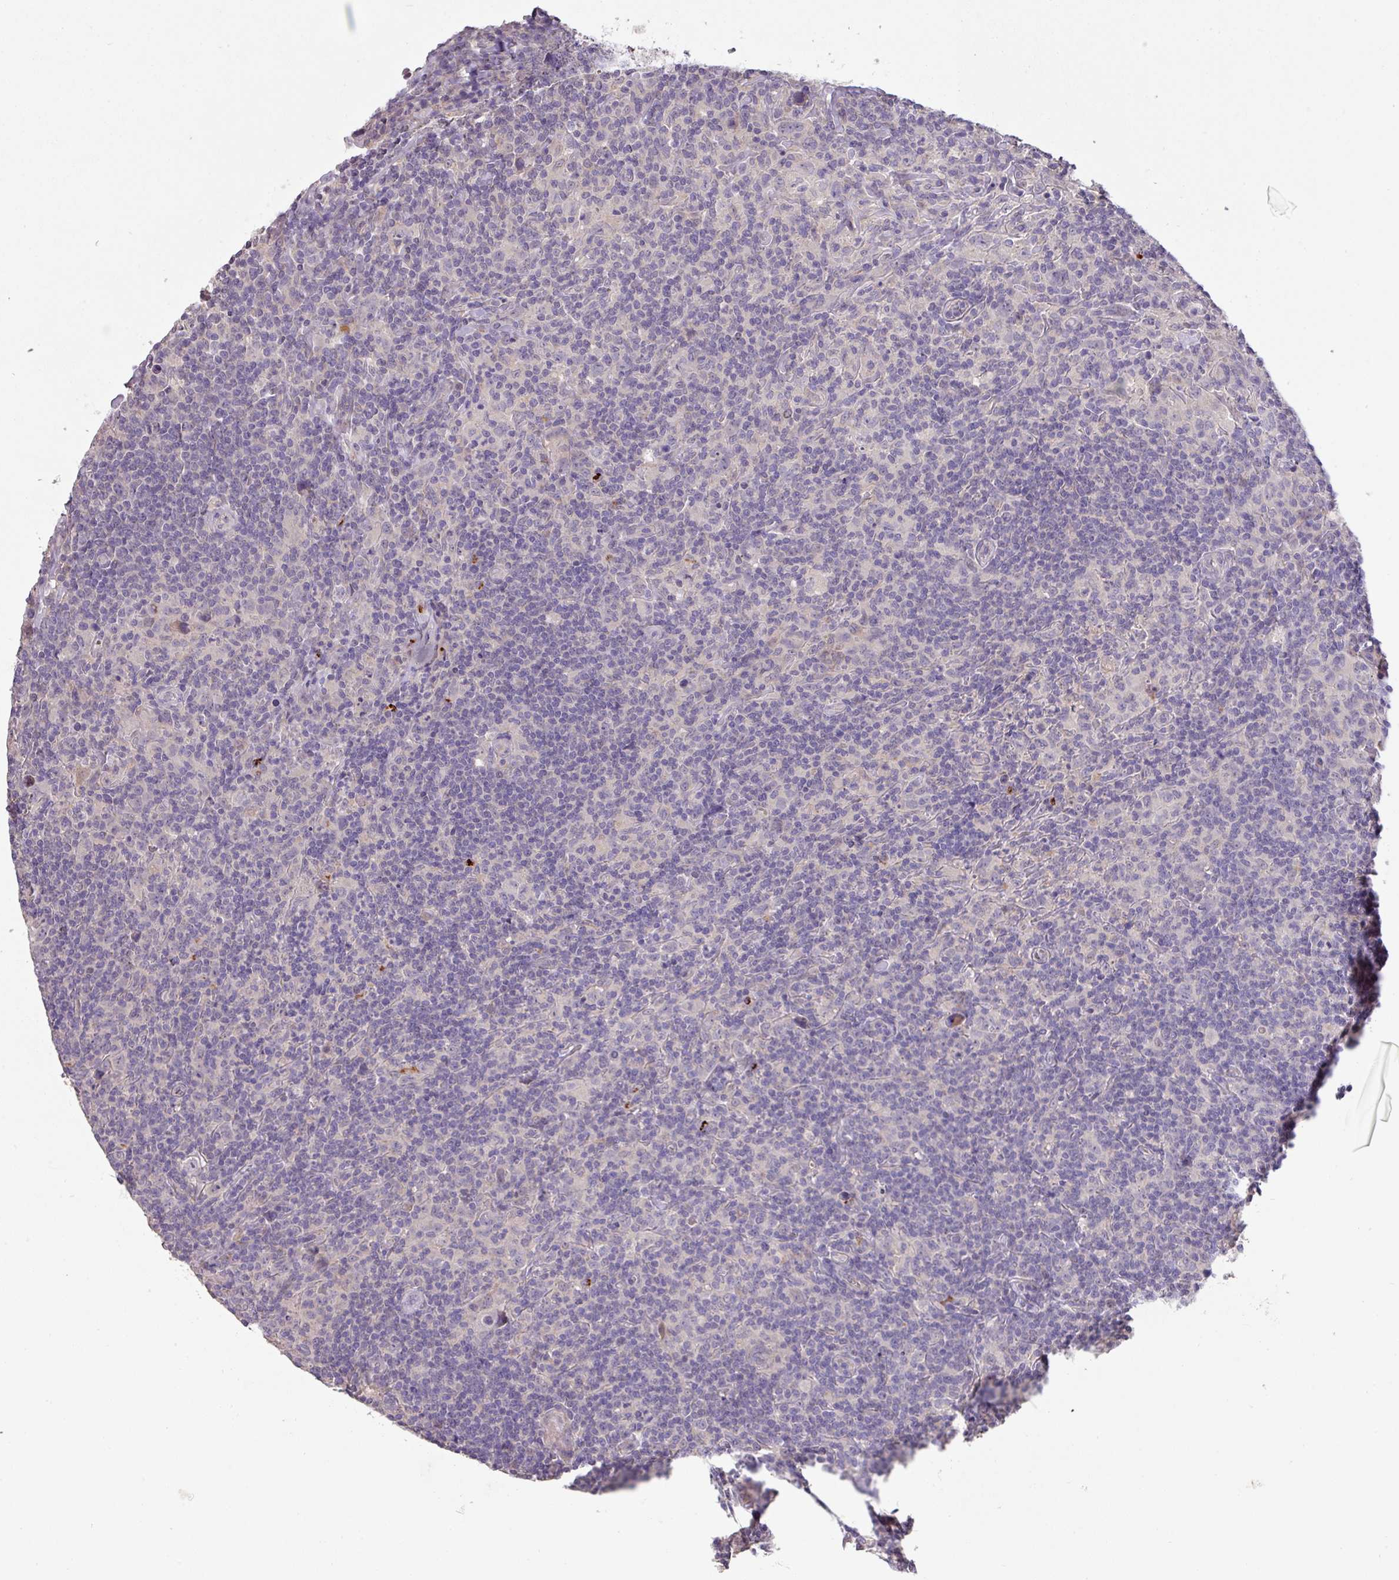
{"staining": {"intensity": "negative", "quantity": "none", "location": "none"}, "tissue": "lymphoma", "cell_type": "Tumor cells", "image_type": "cancer", "snomed": [{"axis": "morphology", "description": "Hodgkin's disease, NOS"}, {"axis": "topography", "description": "Lymph node"}], "caption": "The histopathology image displays no significant staining in tumor cells of Hodgkin's disease.", "gene": "PRADC1", "patient": {"sex": "female", "age": 18}}